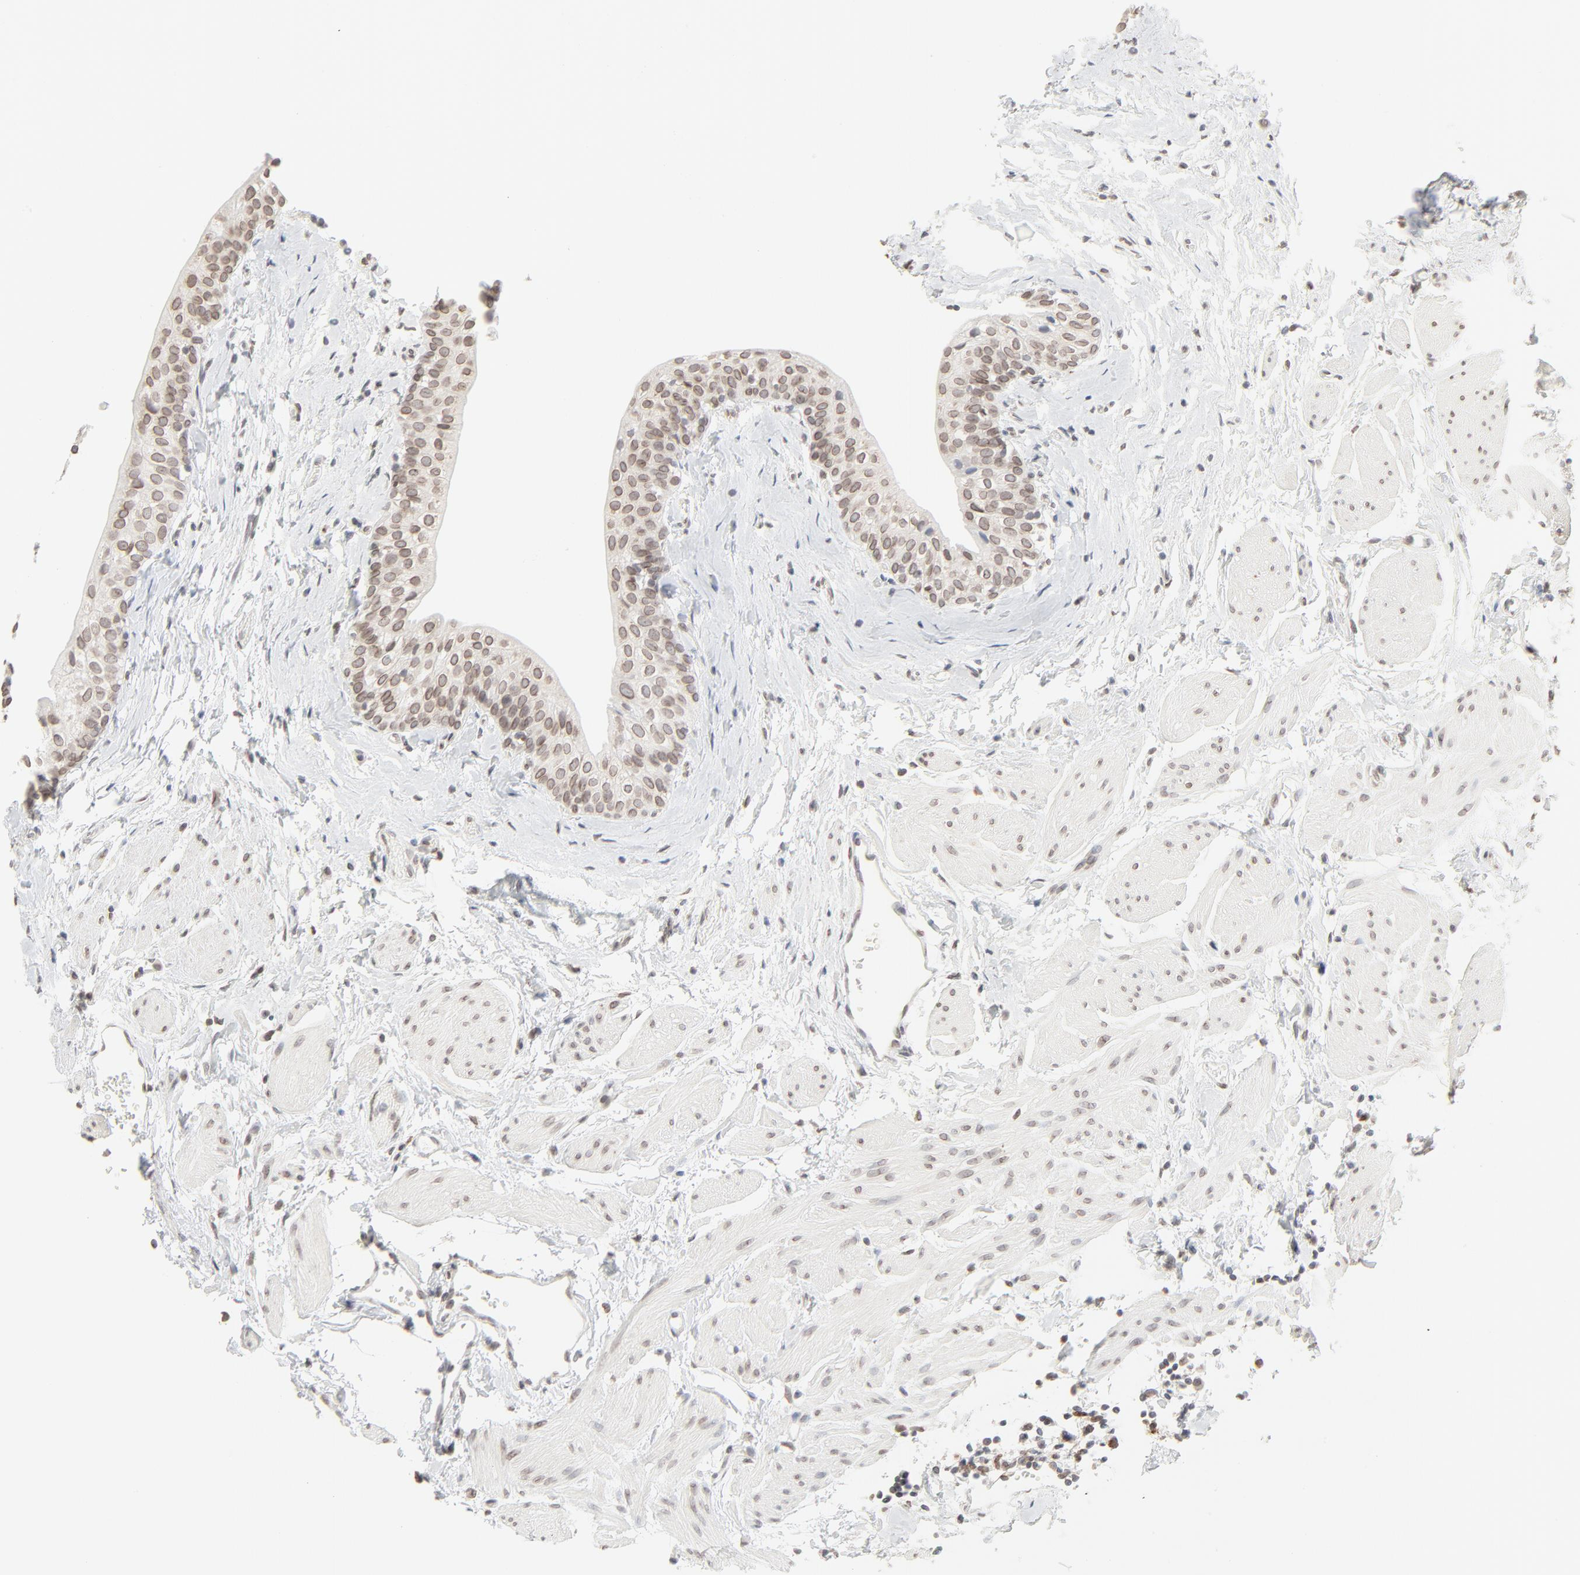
{"staining": {"intensity": "moderate", "quantity": ">75%", "location": "cytoplasmic/membranous,nuclear"}, "tissue": "urinary bladder", "cell_type": "Urothelial cells", "image_type": "normal", "snomed": [{"axis": "morphology", "description": "Normal tissue, NOS"}, {"axis": "topography", "description": "Urinary bladder"}], "caption": "High-power microscopy captured an IHC image of benign urinary bladder, revealing moderate cytoplasmic/membranous,nuclear positivity in approximately >75% of urothelial cells.", "gene": "MAD1L1", "patient": {"sex": "male", "age": 59}}